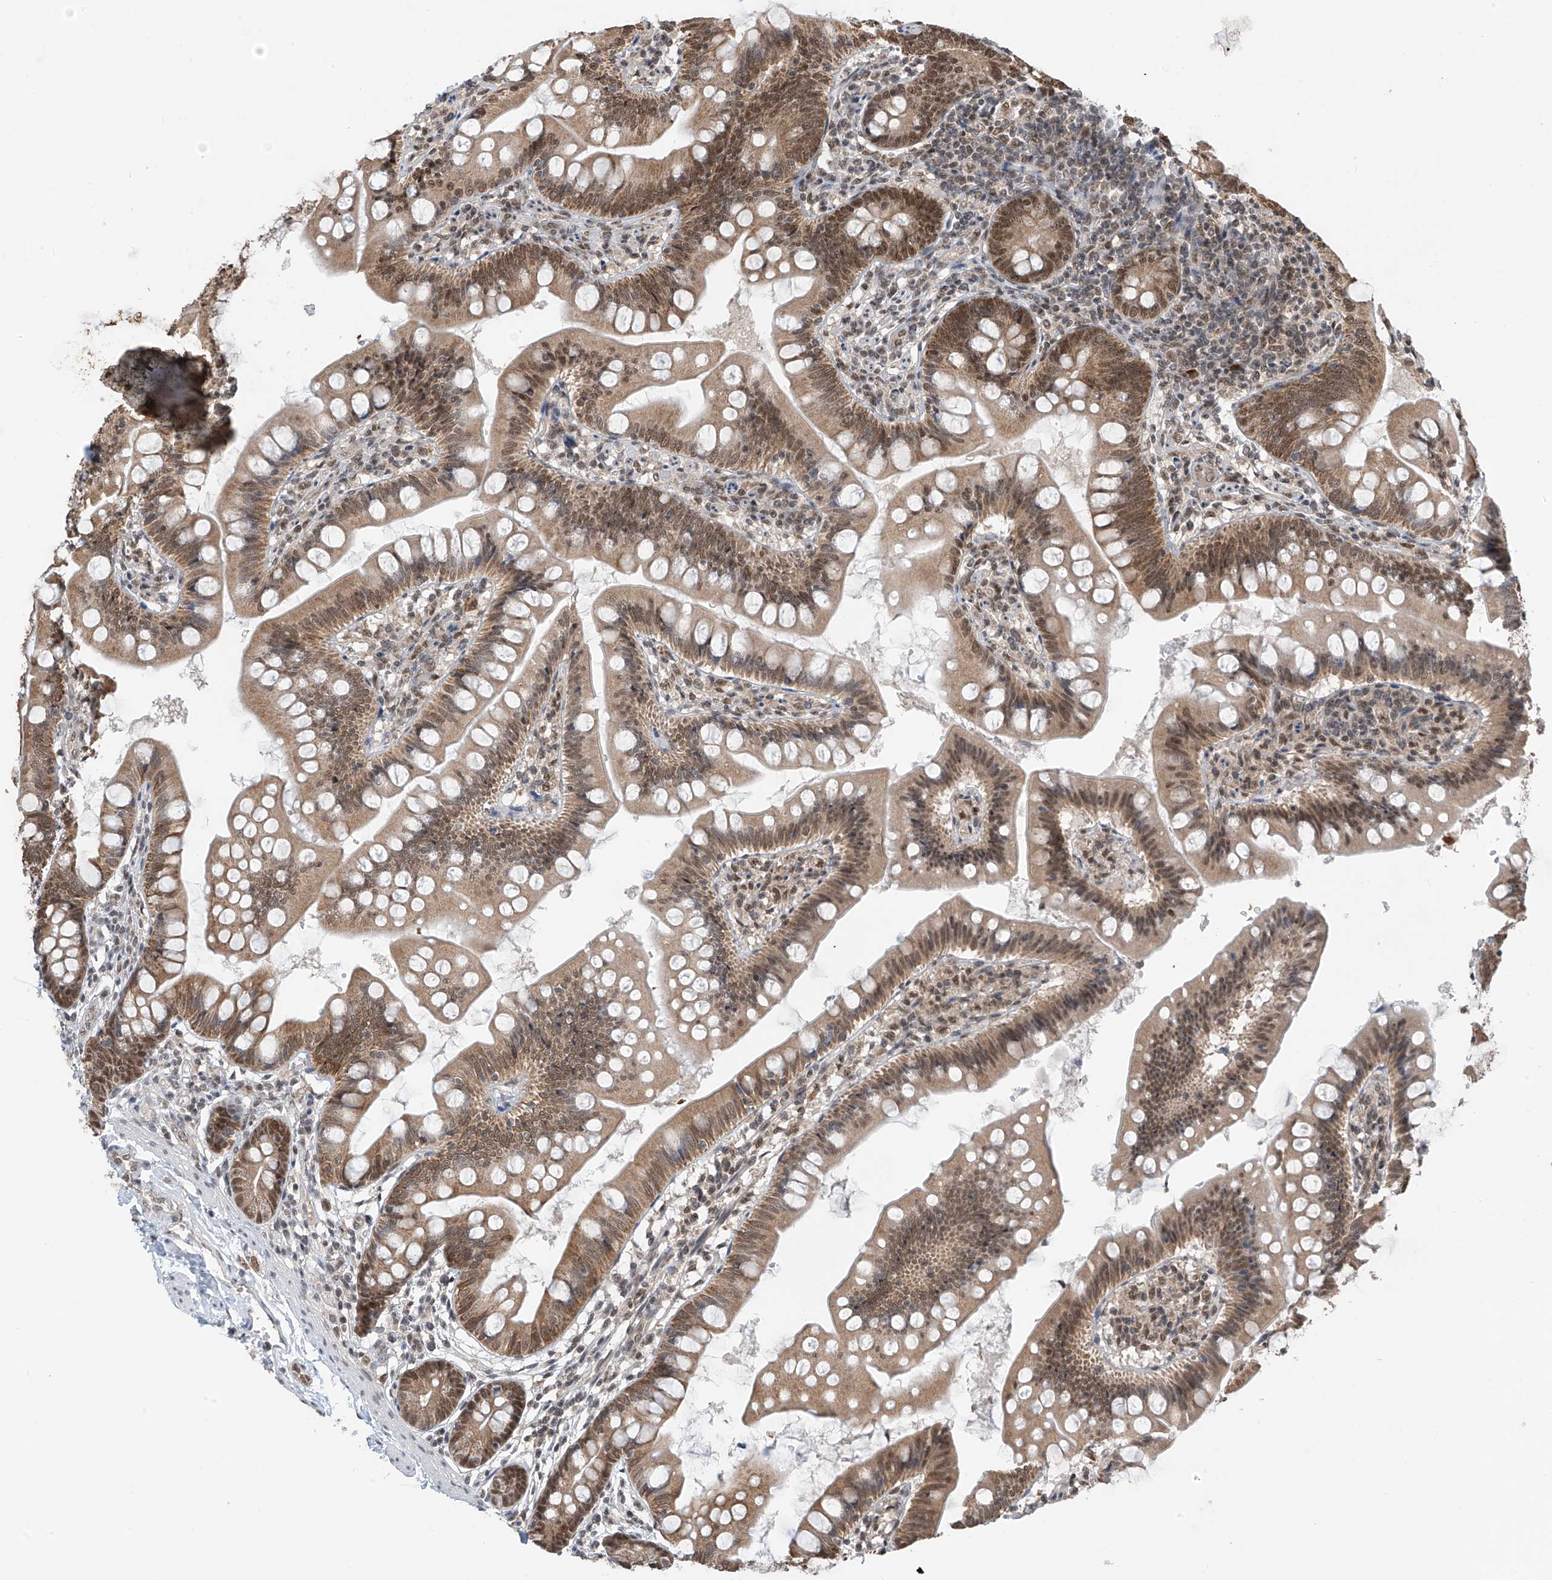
{"staining": {"intensity": "moderate", "quantity": ">75%", "location": "cytoplasmic/membranous,nuclear"}, "tissue": "small intestine", "cell_type": "Glandular cells", "image_type": "normal", "snomed": [{"axis": "morphology", "description": "Normal tissue, NOS"}, {"axis": "topography", "description": "Small intestine"}], "caption": "IHC image of normal small intestine: human small intestine stained using immunohistochemistry (IHC) exhibits medium levels of moderate protein expression localized specifically in the cytoplasmic/membranous,nuclear of glandular cells, appearing as a cytoplasmic/membranous,nuclear brown color.", "gene": "RPAIN", "patient": {"sex": "male", "age": 7}}